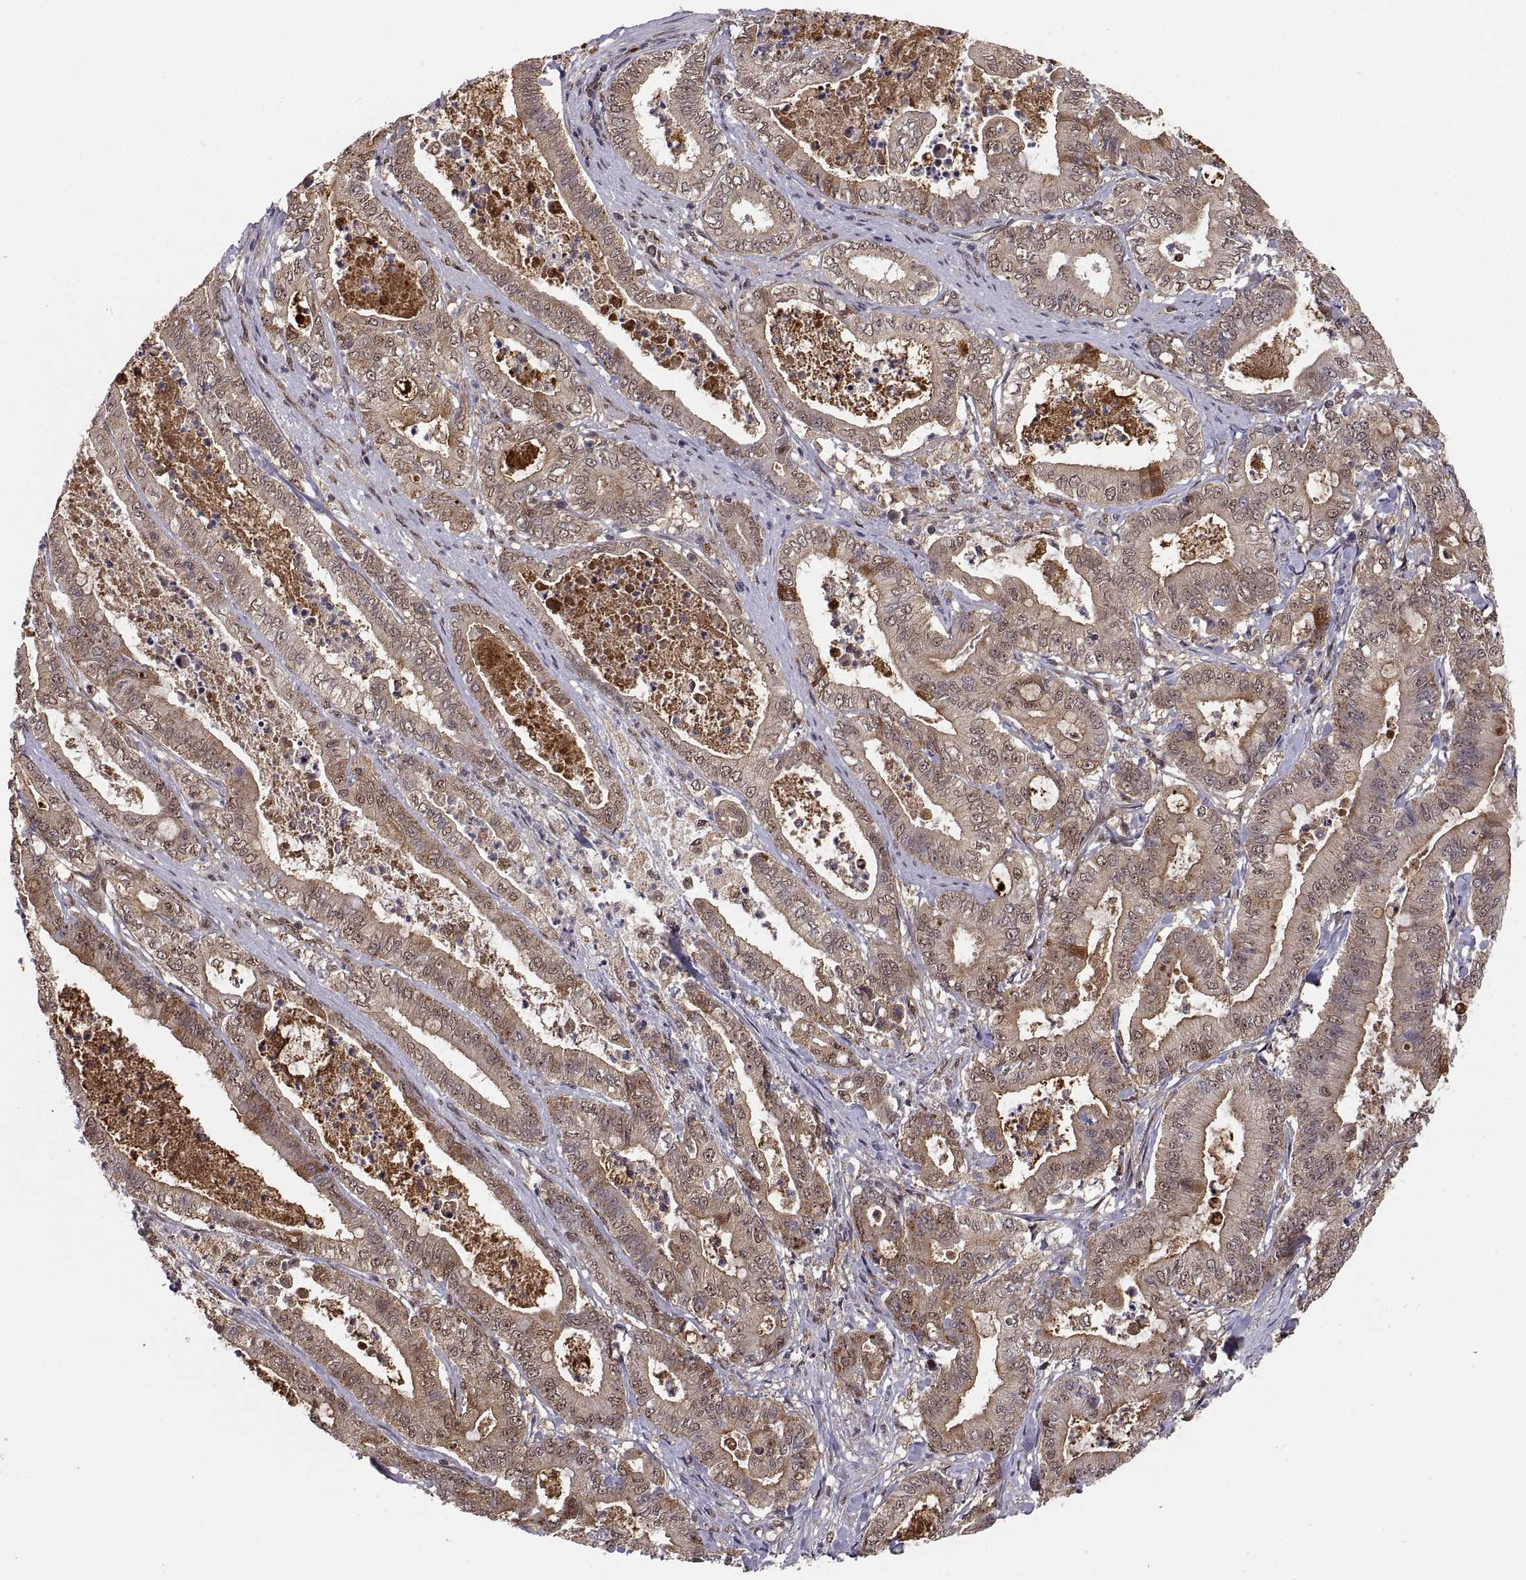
{"staining": {"intensity": "moderate", "quantity": ">75%", "location": "cytoplasmic/membranous"}, "tissue": "pancreatic cancer", "cell_type": "Tumor cells", "image_type": "cancer", "snomed": [{"axis": "morphology", "description": "Adenocarcinoma, NOS"}, {"axis": "topography", "description": "Pancreas"}], "caption": "Brown immunohistochemical staining in pancreatic adenocarcinoma shows moderate cytoplasmic/membranous expression in about >75% of tumor cells.", "gene": "PSMC2", "patient": {"sex": "male", "age": 71}}